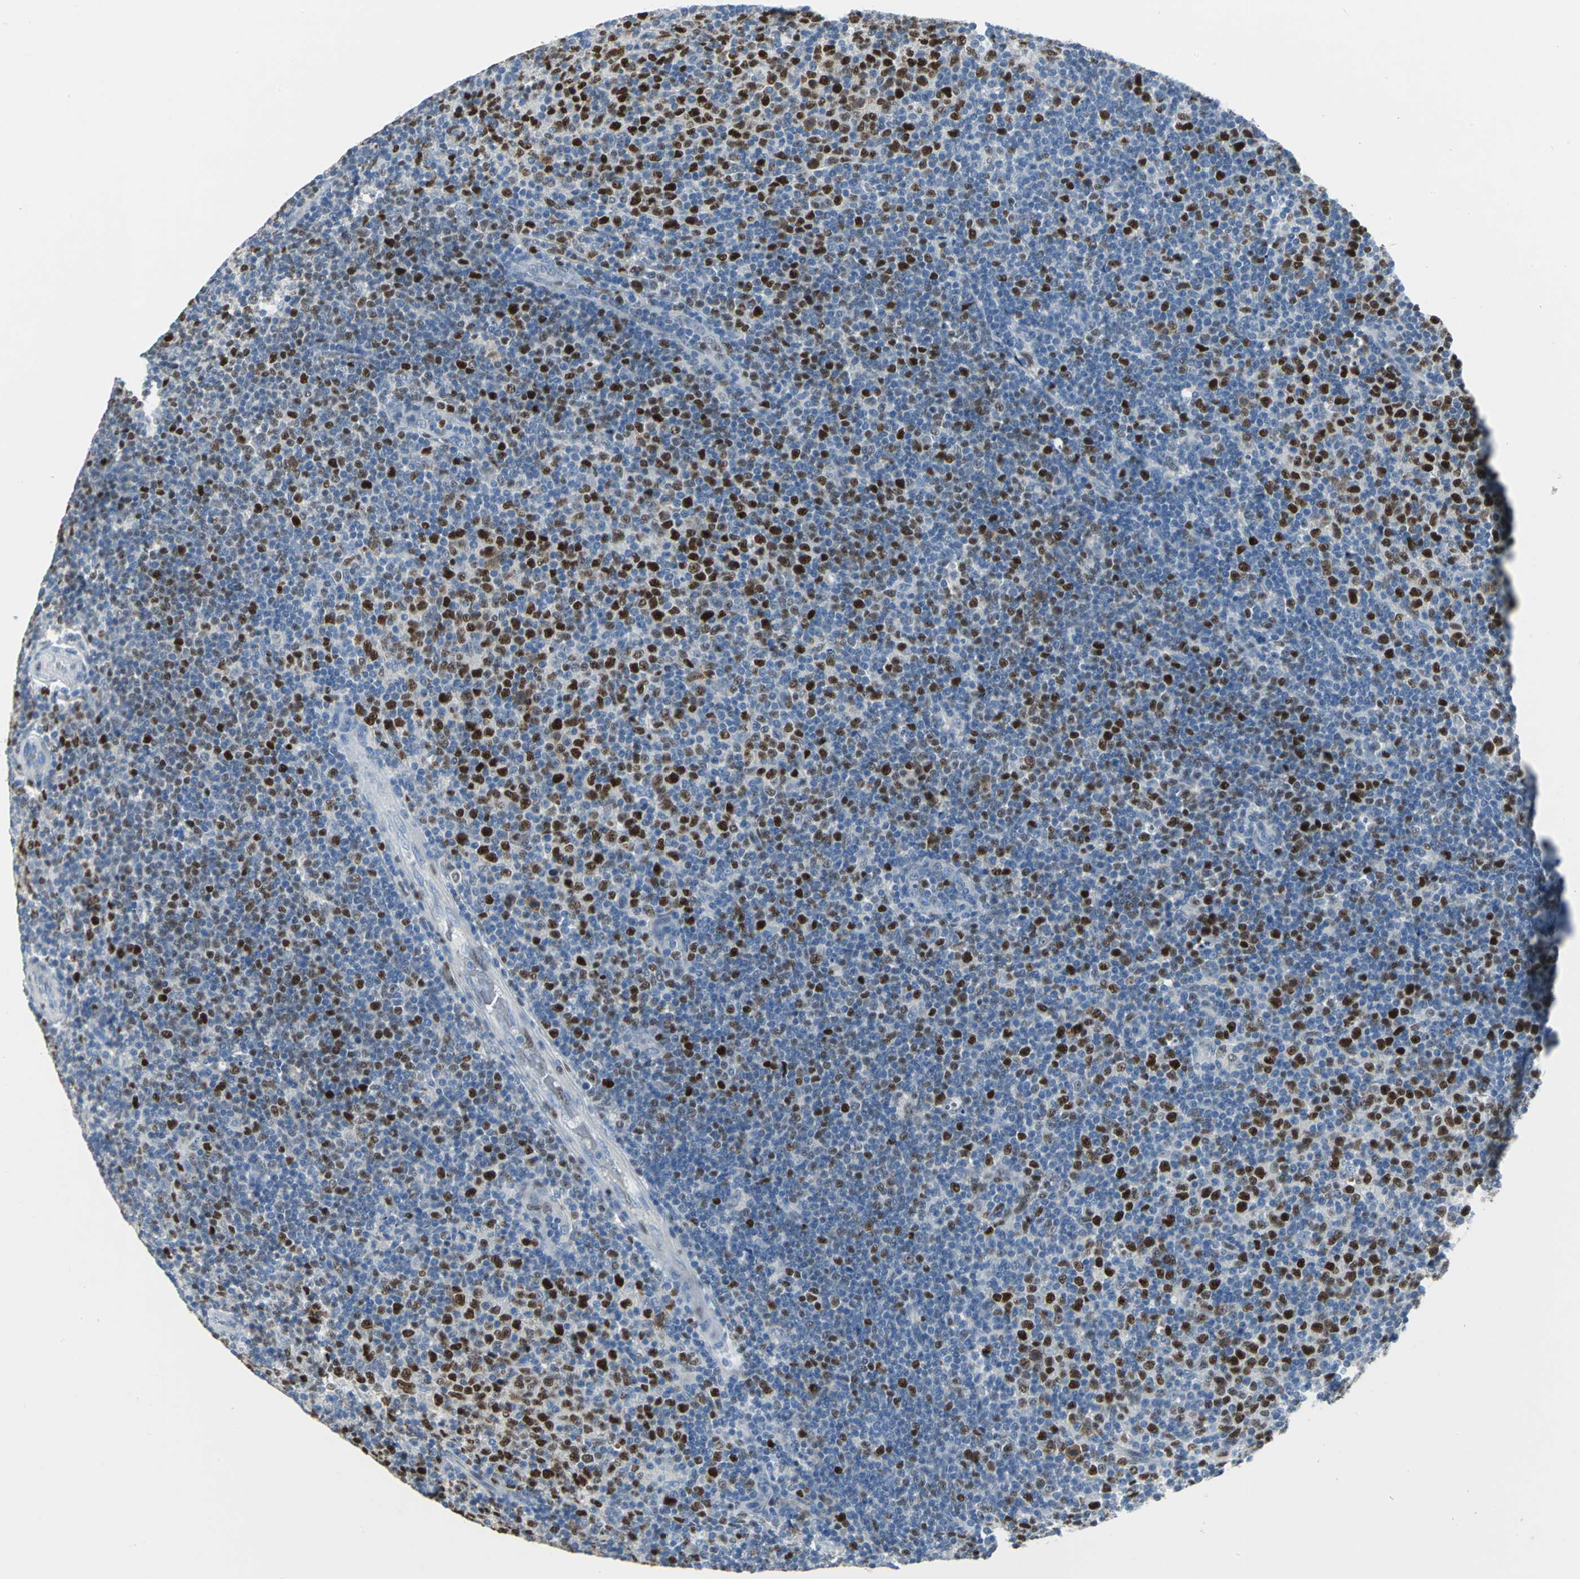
{"staining": {"intensity": "strong", "quantity": "25%-75%", "location": "nuclear"}, "tissue": "lymphoma", "cell_type": "Tumor cells", "image_type": "cancer", "snomed": [{"axis": "morphology", "description": "Malignant lymphoma, non-Hodgkin's type, Low grade"}, {"axis": "topography", "description": "Lymph node"}], "caption": "Human lymphoma stained for a protein (brown) shows strong nuclear positive staining in approximately 25%-75% of tumor cells.", "gene": "MCM4", "patient": {"sex": "male", "age": 70}}